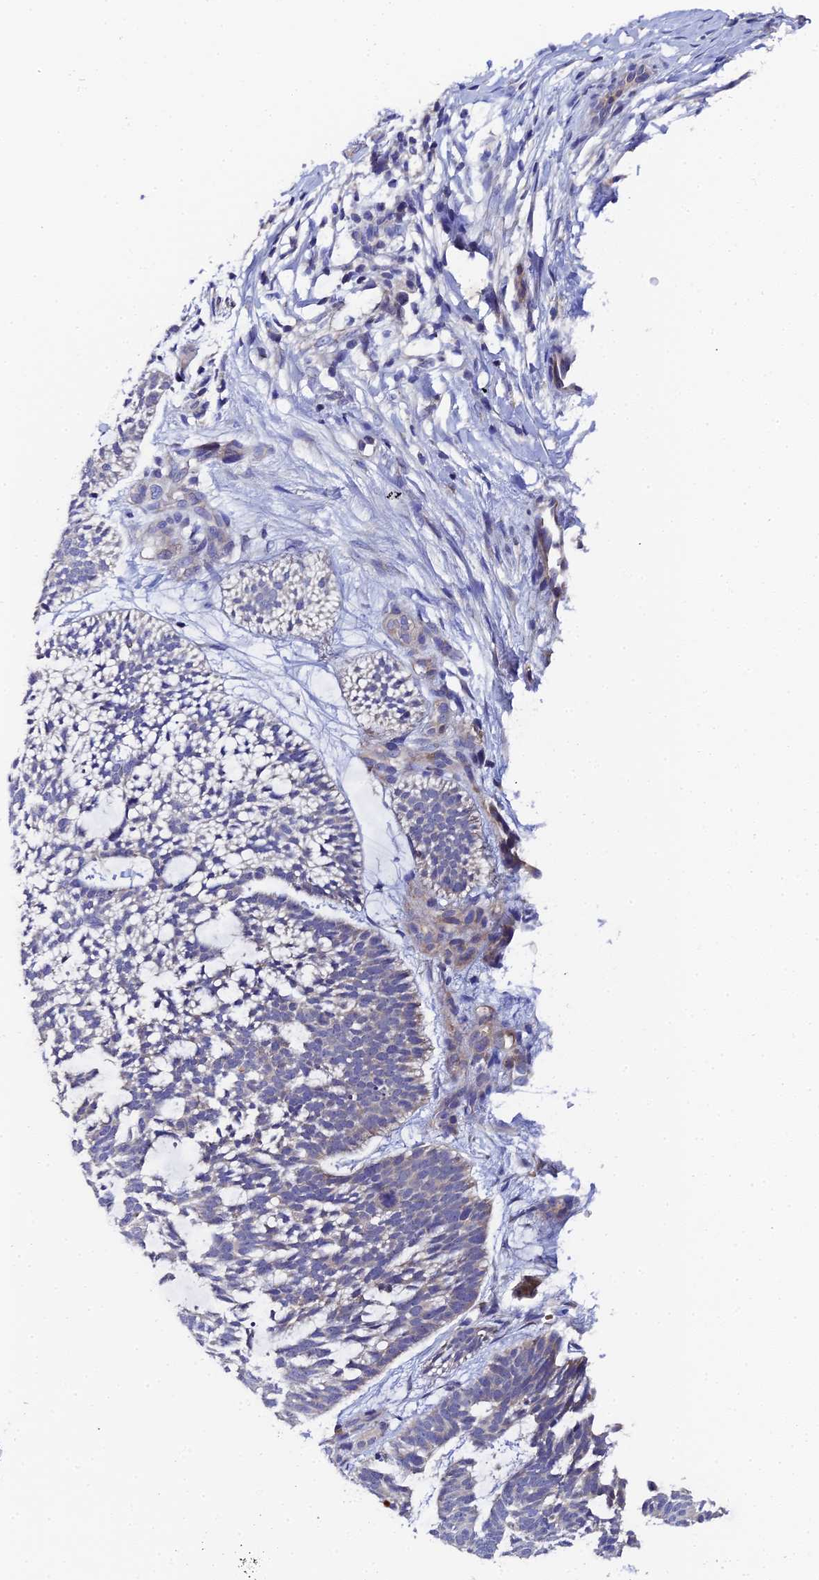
{"staining": {"intensity": "weak", "quantity": "<25%", "location": "cytoplasmic/membranous"}, "tissue": "skin cancer", "cell_type": "Tumor cells", "image_type": "cancer", "snomed": [{"axis": "morphology", "description": "Basal cell carcinoma"}, {"axis": "topography", "description": "Skin"}], "caption": "Tumor cells show no significant positivity in skin basal cell carcinoma.", "gene": "UBE2L3", "patient": {"sex": "male", "age": 88}}